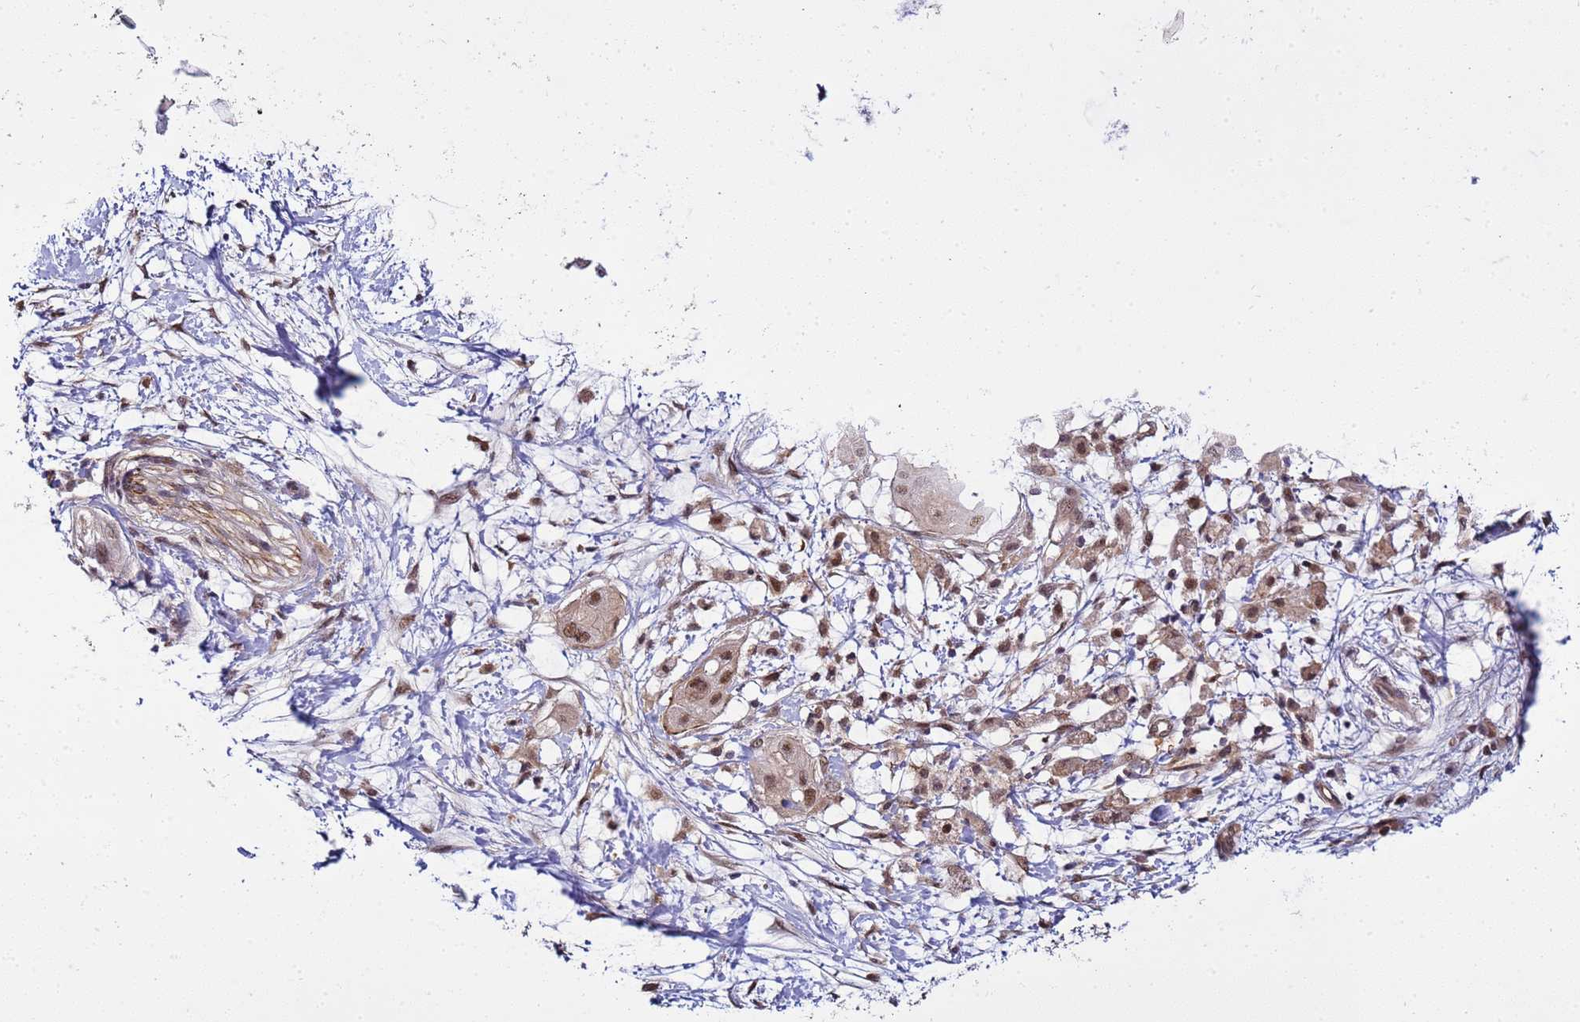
{"staining": {"intensity": "moderate", "quantity": ">75%", "location": "cytoplasmic/membranous,nuclear"}, "tissue": "pancreatic cancer", "cell_type": "Tumor cells", "image_type": "cancer", "snomed": [{"axis": "morphology", "description": "Adenocarcinoma, NOS"}, {"axis": "topography", "description": "Pancreas"}], "caption": "High-magnification brightfield microscopy of adenocarcinoma (pancreatic) stained with DAB (brown) and counterstained with hematoxylin (blue). tumor cells exhibit moderate cytoplasmic/membranous and nuclear positivity is appreciated in approximately>75% of cells. (DAB IHC with brightfield microscopy, high magnification).", "gene": "GEN1", "patient": {"sex": "male", "age": 68}}